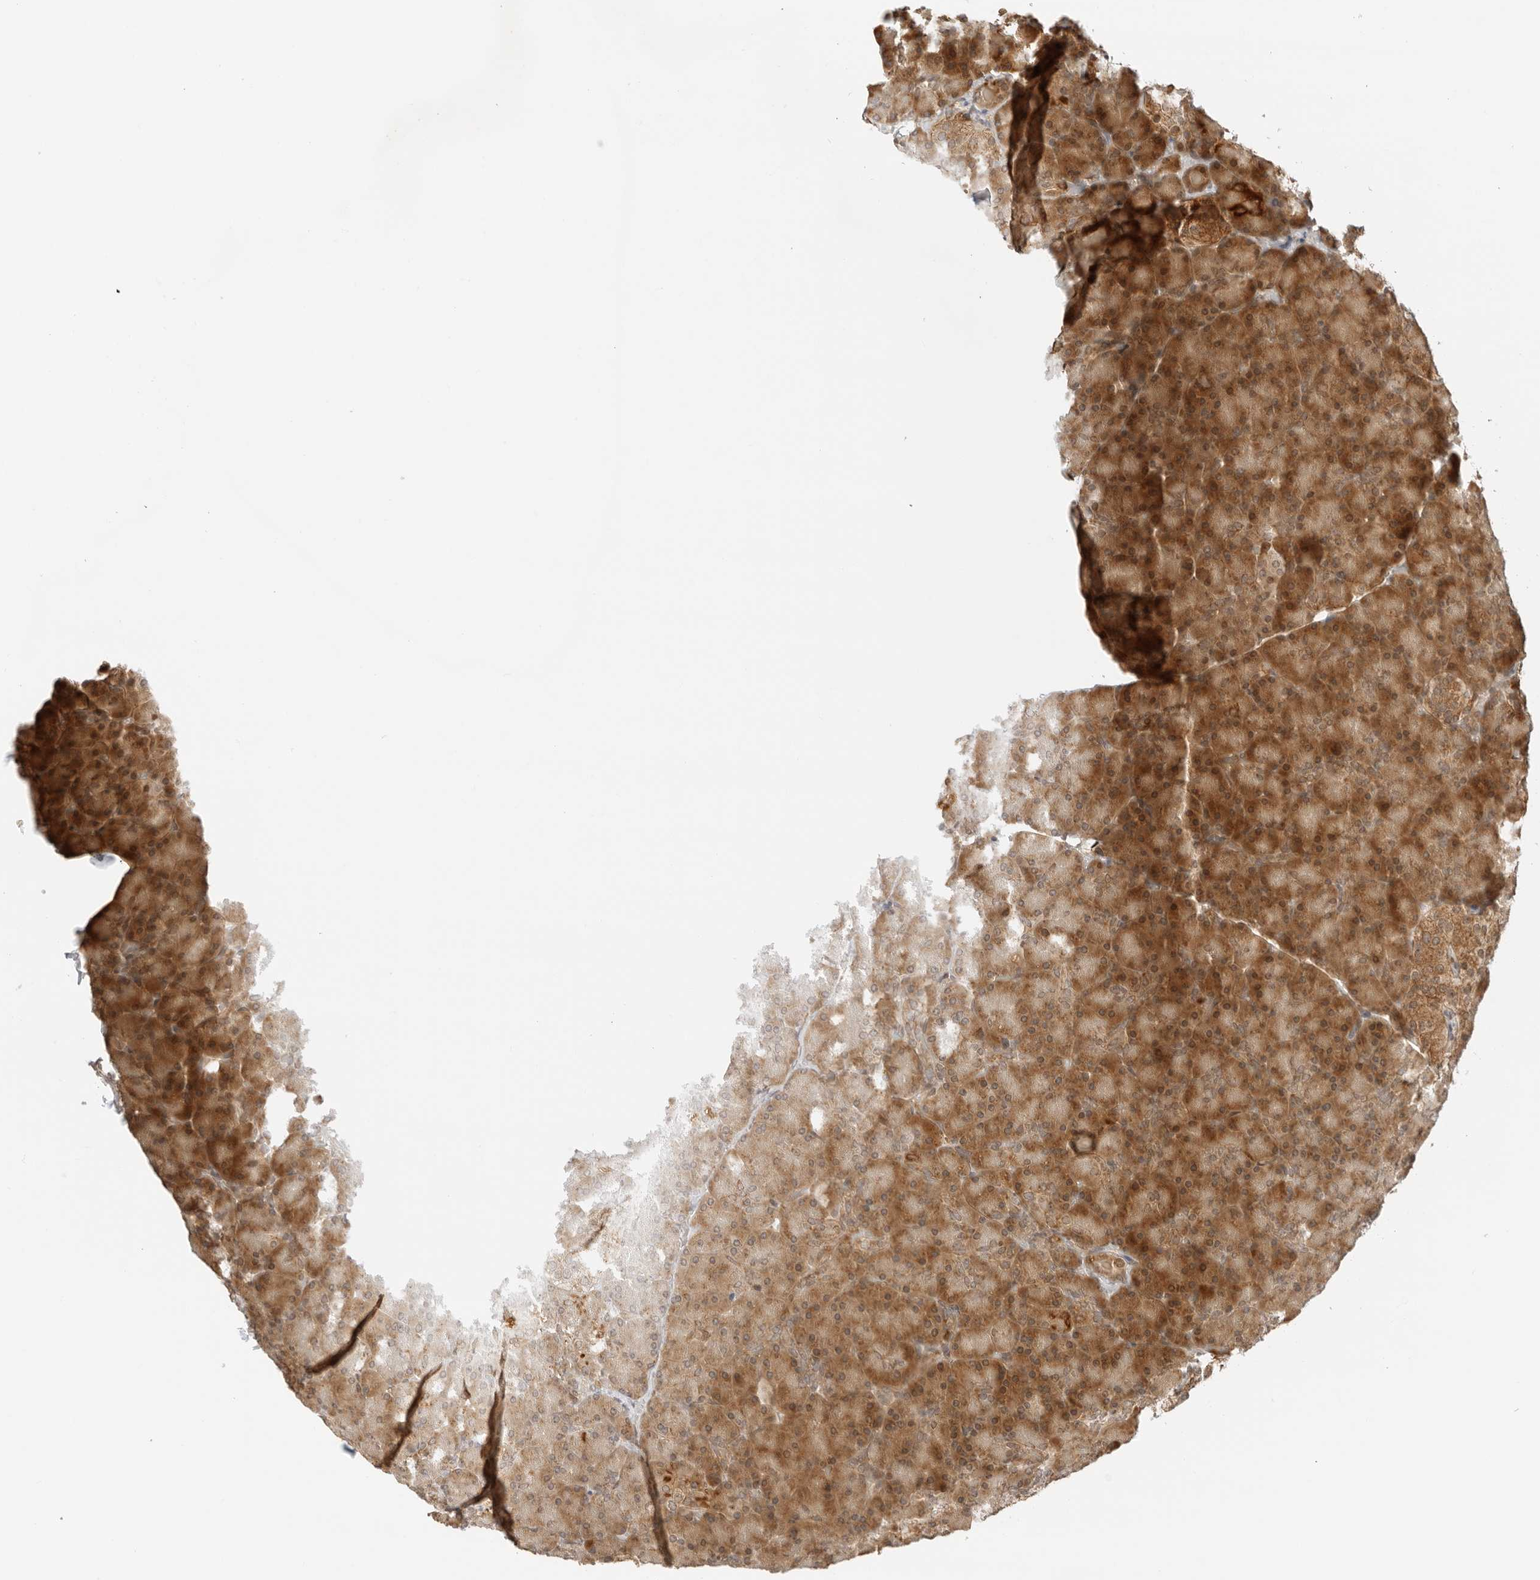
{"staining": {"intensity": "moderate", "quantity": ">75%", "location": "cytoplasmic/membranous"}, "tissue": "pancreas", "cell_type": "Exocrine glandular cells", "image_type": "normal", "snomed": [{"axis": "morphology", "description": "Normal tissue, NOS"}, {"axis": "topography", "description": "Pancreas"}], "caption": "Immunohistochemistry (IHC) (DAB (3,3'-diaminobenzidine)) staining of benign human pancreas shows moderate cytoplasmic/membranous protein expression in about >75% of exocrine glandular cells.", "gene": "RC3H1", "patient": {"sex": "female", "age": 43}}